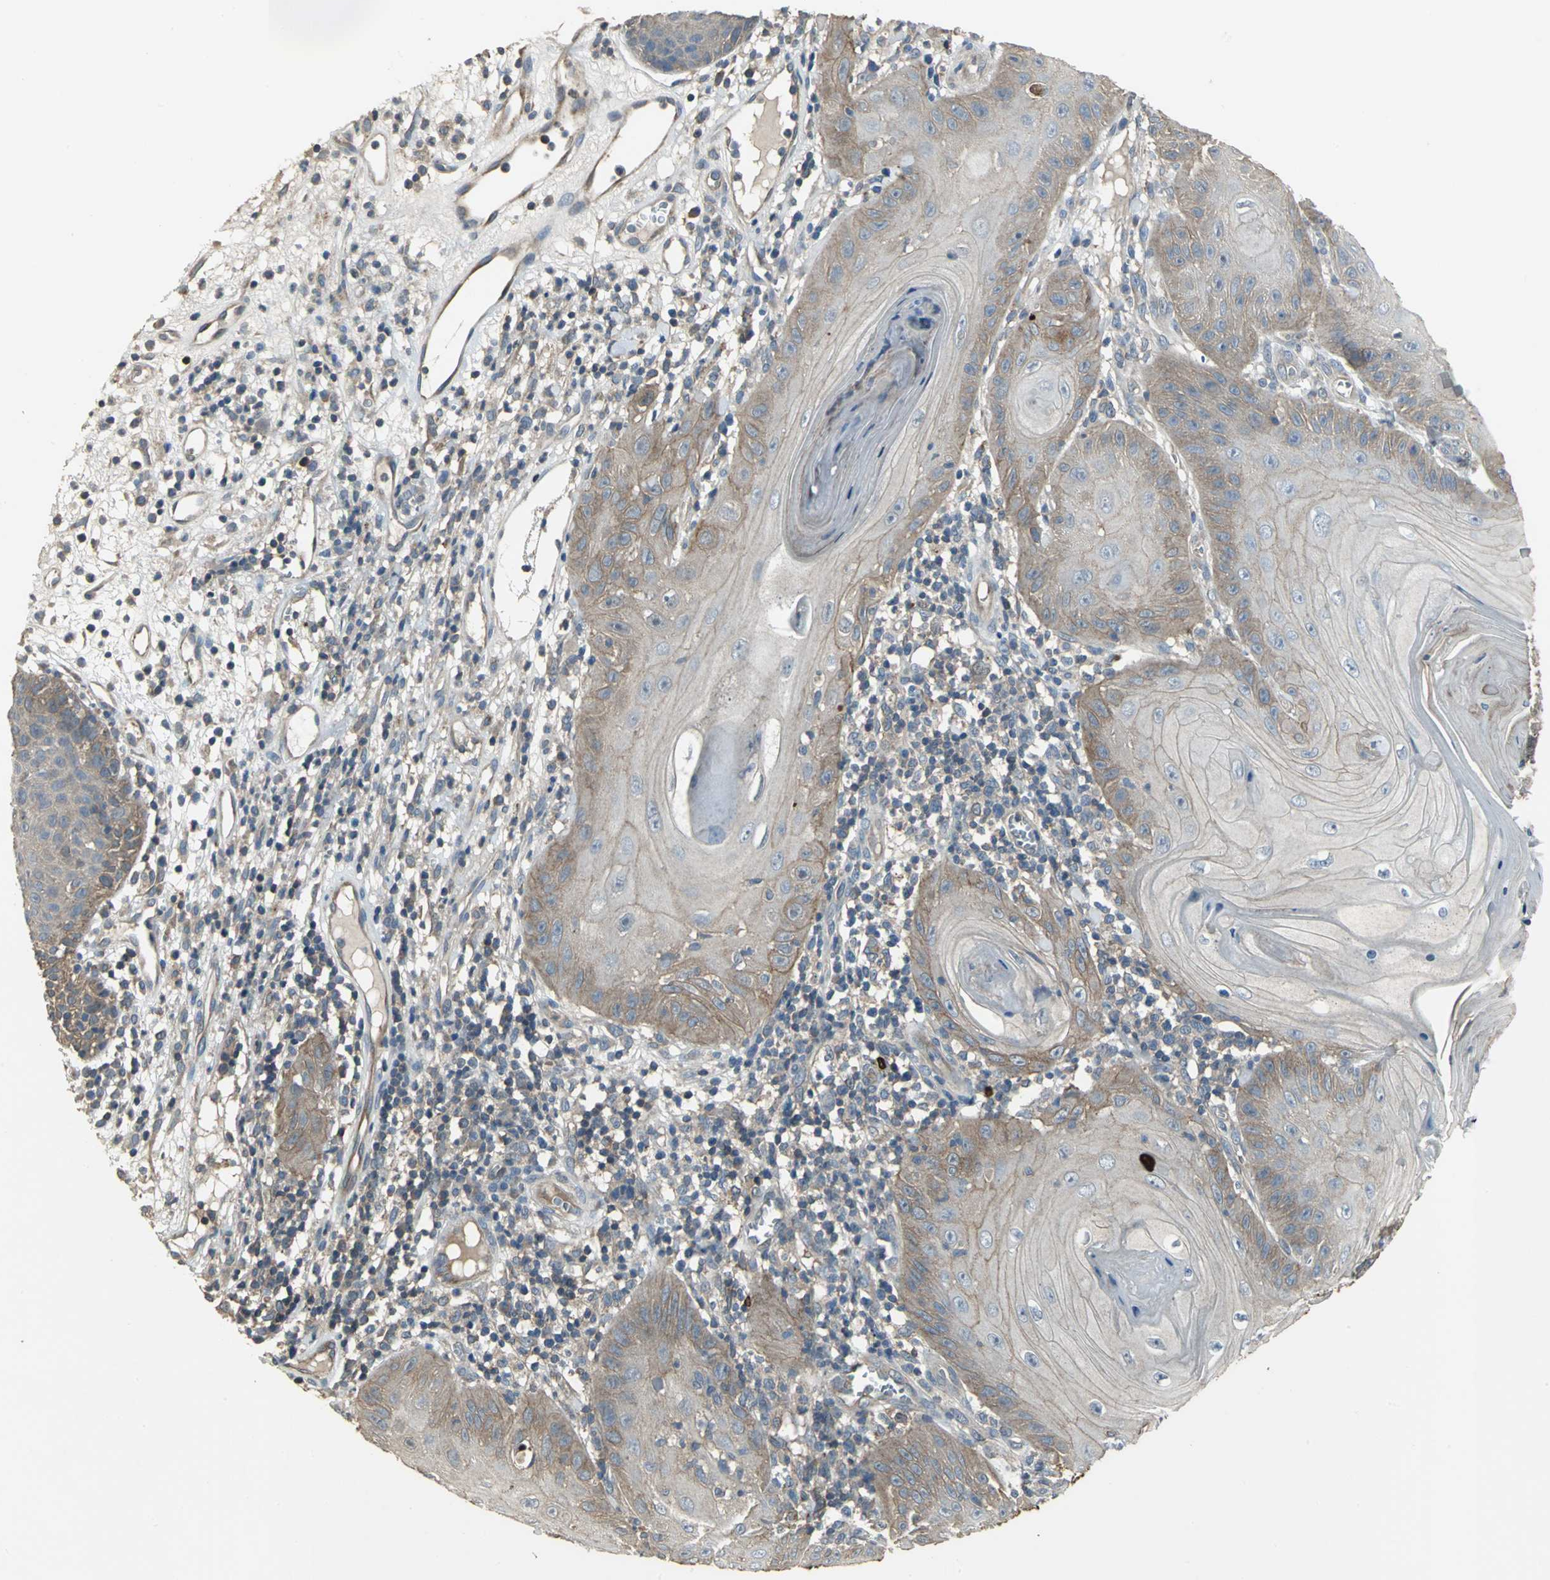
{"staining": {"intensity": "moderate", "quantity": ">75%", "location": "cytoplasmic/membranous"}, "tissue": "skin cancer", "cell_type": "Tumor cells", "image_type": "cancer", "snomed": [{"axis": "morphology", "description": "Squamous cell carcinoma, NOS"}, {"axis": "topography", "description": "Skin"}], "caption": "IHC staining of skin cancer, which demonstrates medium levels of moderate cytoplasmic/membranous expression in approximately >75% of tumor cells indicating moderate cytoplasmic/membranous protein positivity. The staining was performed using DAB (3,3'-diaminobenzidine) (brown) for protein detection and nuclei were counterstained in hematoxylin (blue).", "gene": "MET", "patient": {"sex": "female", "age": 78}}